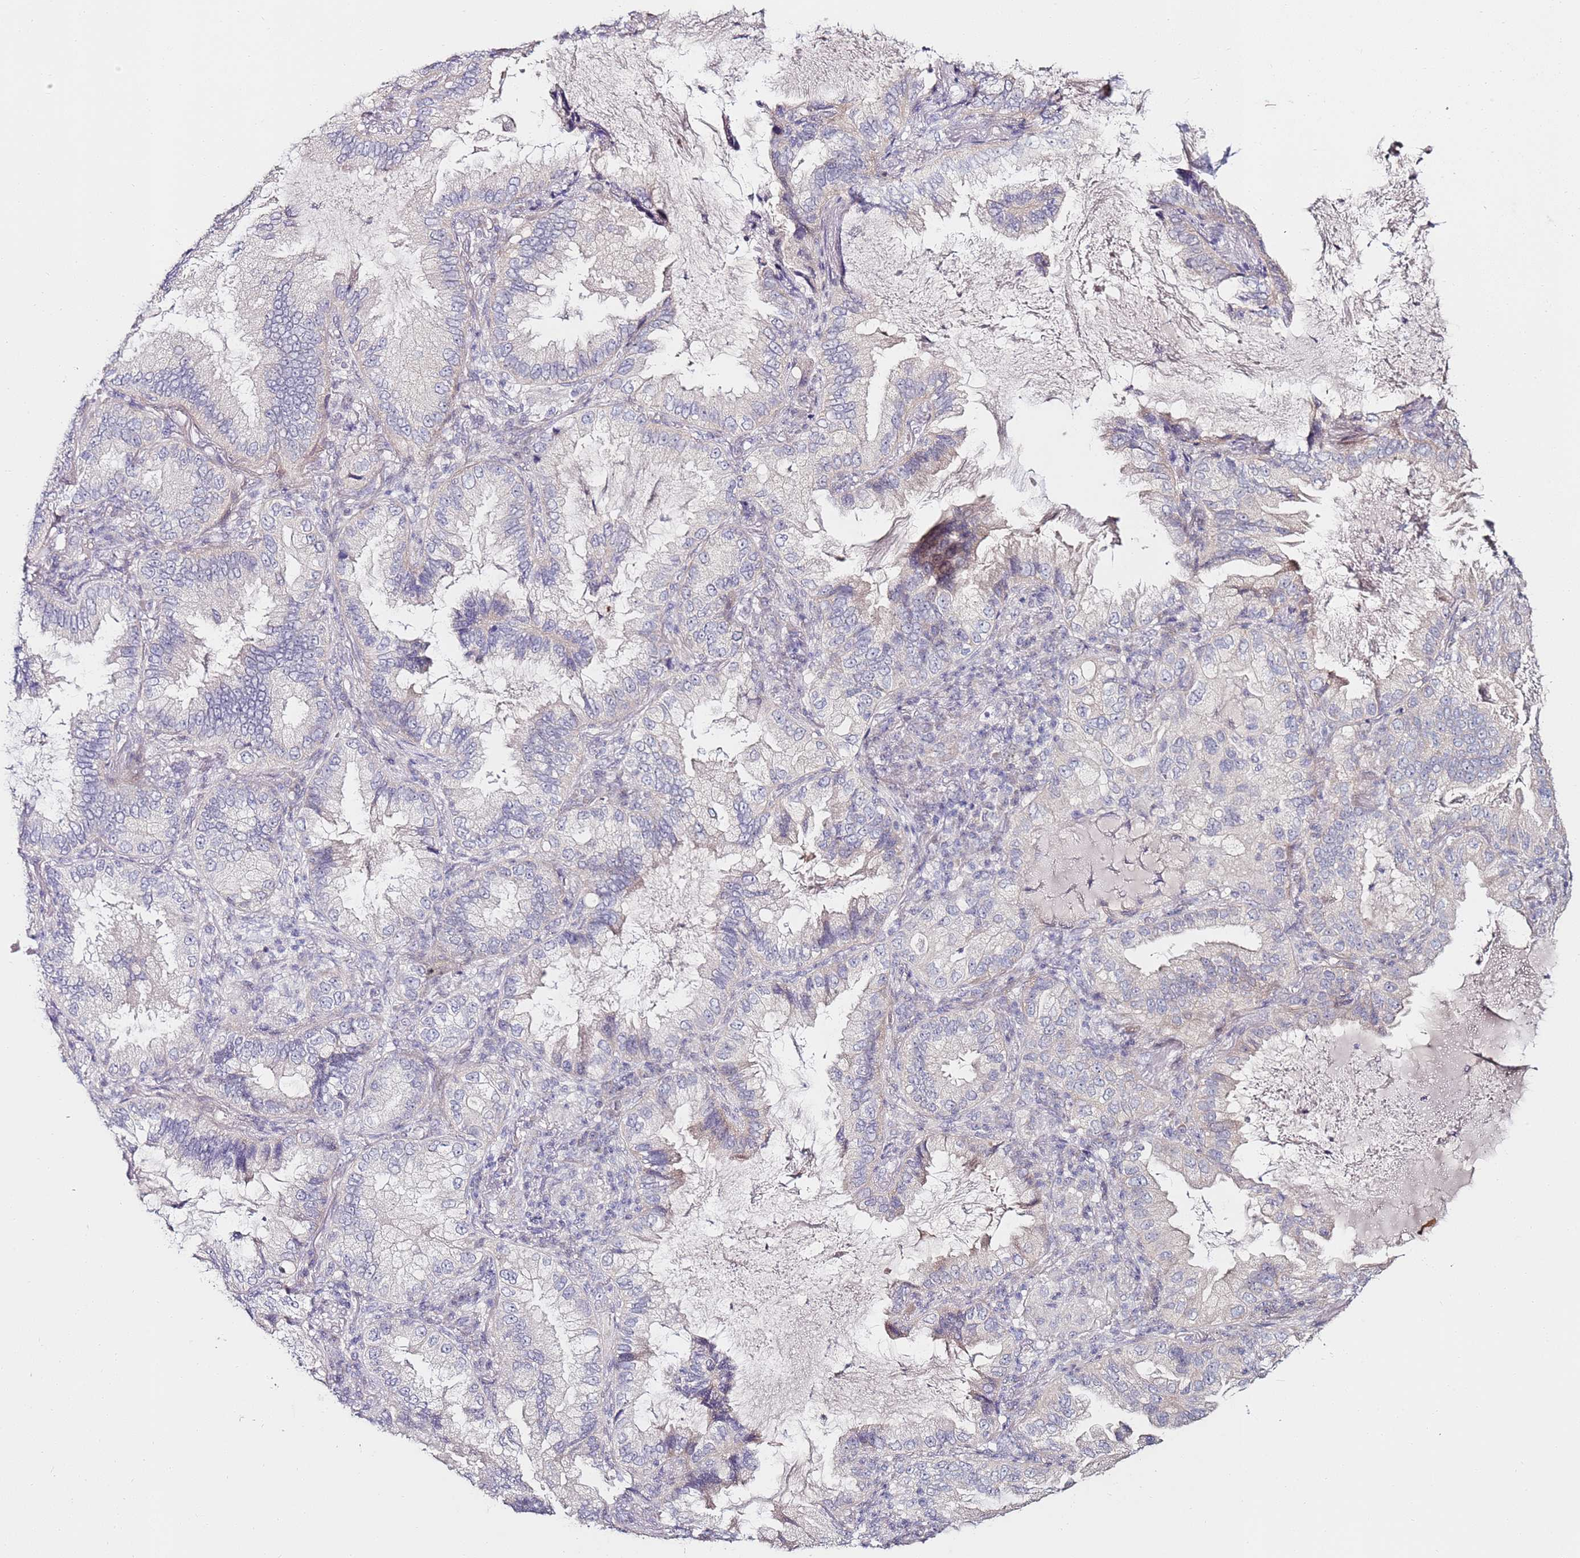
{"staining": {"intensity": "negative", "quantity": "none", "location": "none"}, "tissue": "lung cancer", "cell_type": "Tumor cells", "image_type": "cancer", "snomed": [{"axis": "morphology", "description": "Adenocarcinoma, NOS"}, {"axis": "topography", "description": "Lung"}], "caption": "Tumor cells are negative for protein expression in human lung cancer.", "gene": "RARS2", "patient": {"sex": "female", "age": 69}}